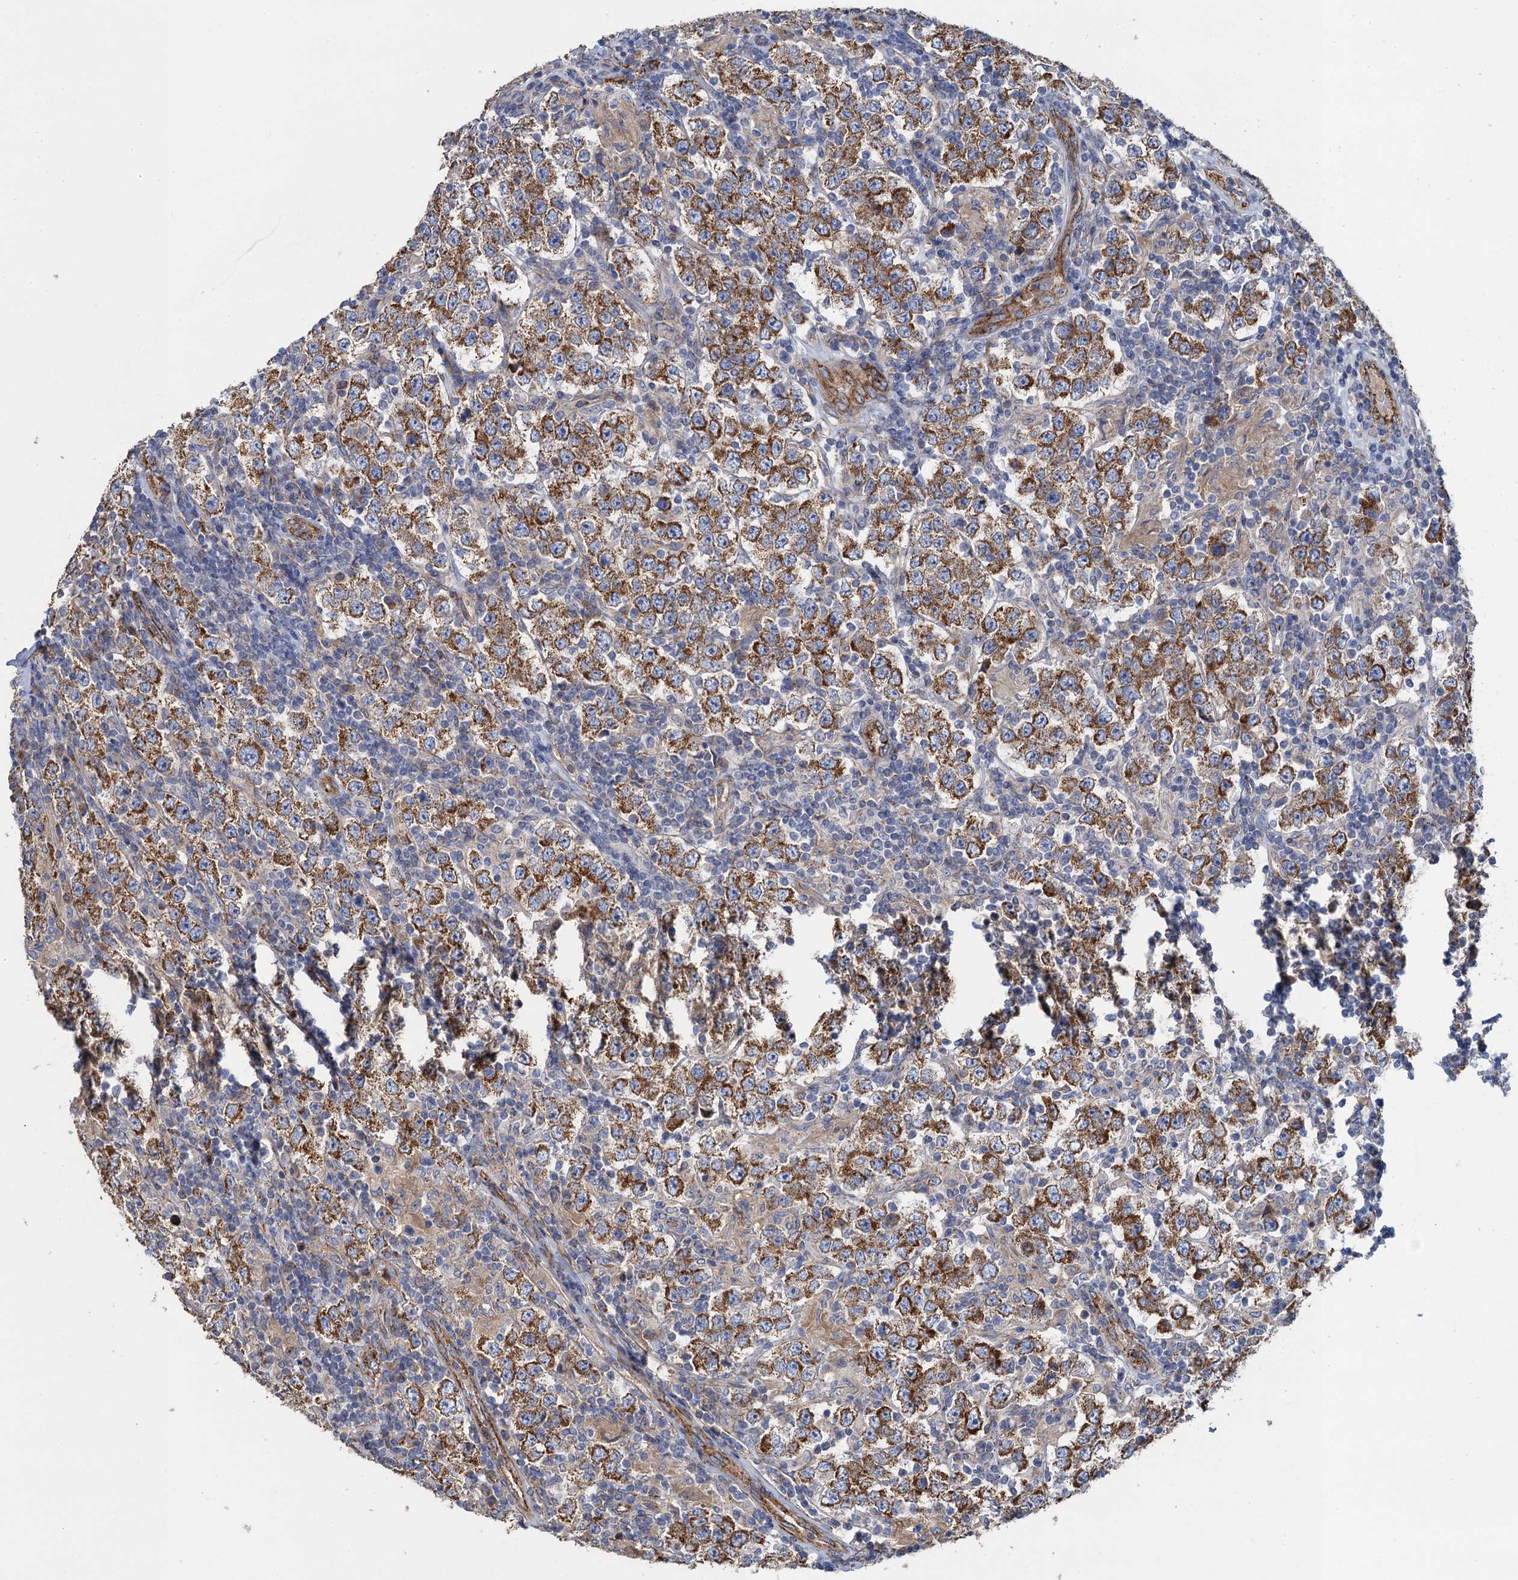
{"staining": {"intensity": "moderate", "quantity": ">75%", "location": "cytoplasmic/membranous"}, "tissue": "testis cancer", "cell_type": "Tumor cells", "image_type": "cancer", "snomed": [{"axis": "morphology", "description": "Normal tissue, NOS"}, {"axis": "morphology", "description": "Urothelial carcinoma, High grade"}, {"axis": "morphology", "description": "Seminoma, NOS"}, {"axis": "morphology", "description": "Carcinoma, Embryonal, NOS"}, {"axis": "topography", "description": "Urinary bladder"}, {"axis": "topography", "description": "Testis"}], "caption": "Immunohistochemical staining of testis cancer (seminoma) displays medium levels of moderate cytoplasmic/membranous positivity in about >75% of tumor cells.", "gene": "GCSH", "patient": {"sex": "male", "age": 41}}